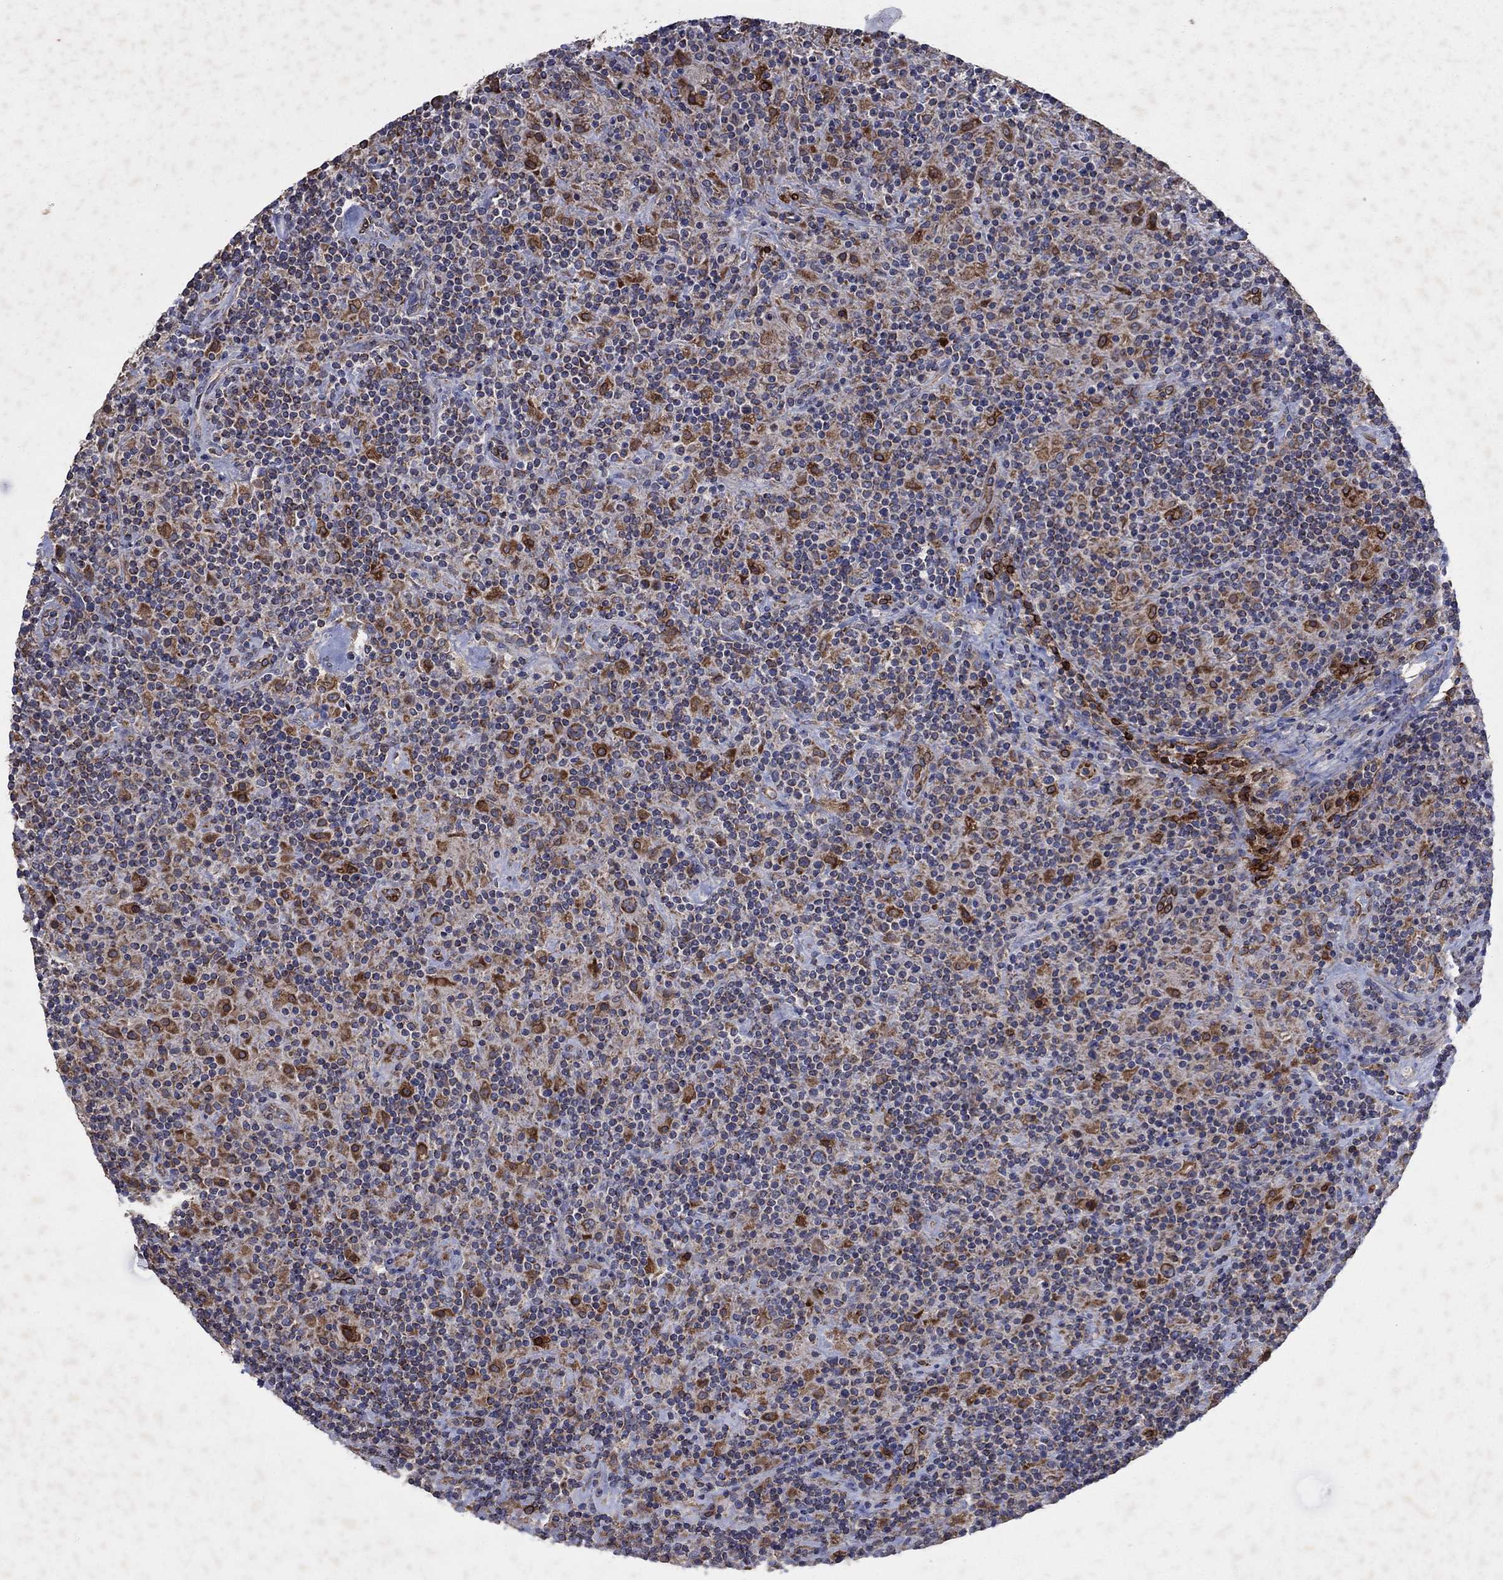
{"staining": {"intensity": "strong", "quantity": ">75%", "location": "cytoplasmic/membranous"}, "tissue": "lymphoma", "cell_type": "Tumor cells", "image_type": "cancer", "snomed": [{"axis": "morphology", "description": "Hodgkin's disease, NOS"}, {"axis": "topography", "description": "Lymph node"}], "caption": "The image reveals immunohistochemical staining of lymphoma. There is strong cytoplasmic/membranous positivity is appreciated in approximately >75% of tumor cells.", "gene": "NCEH1", "patient": {"sex": "male", "age": 70}}